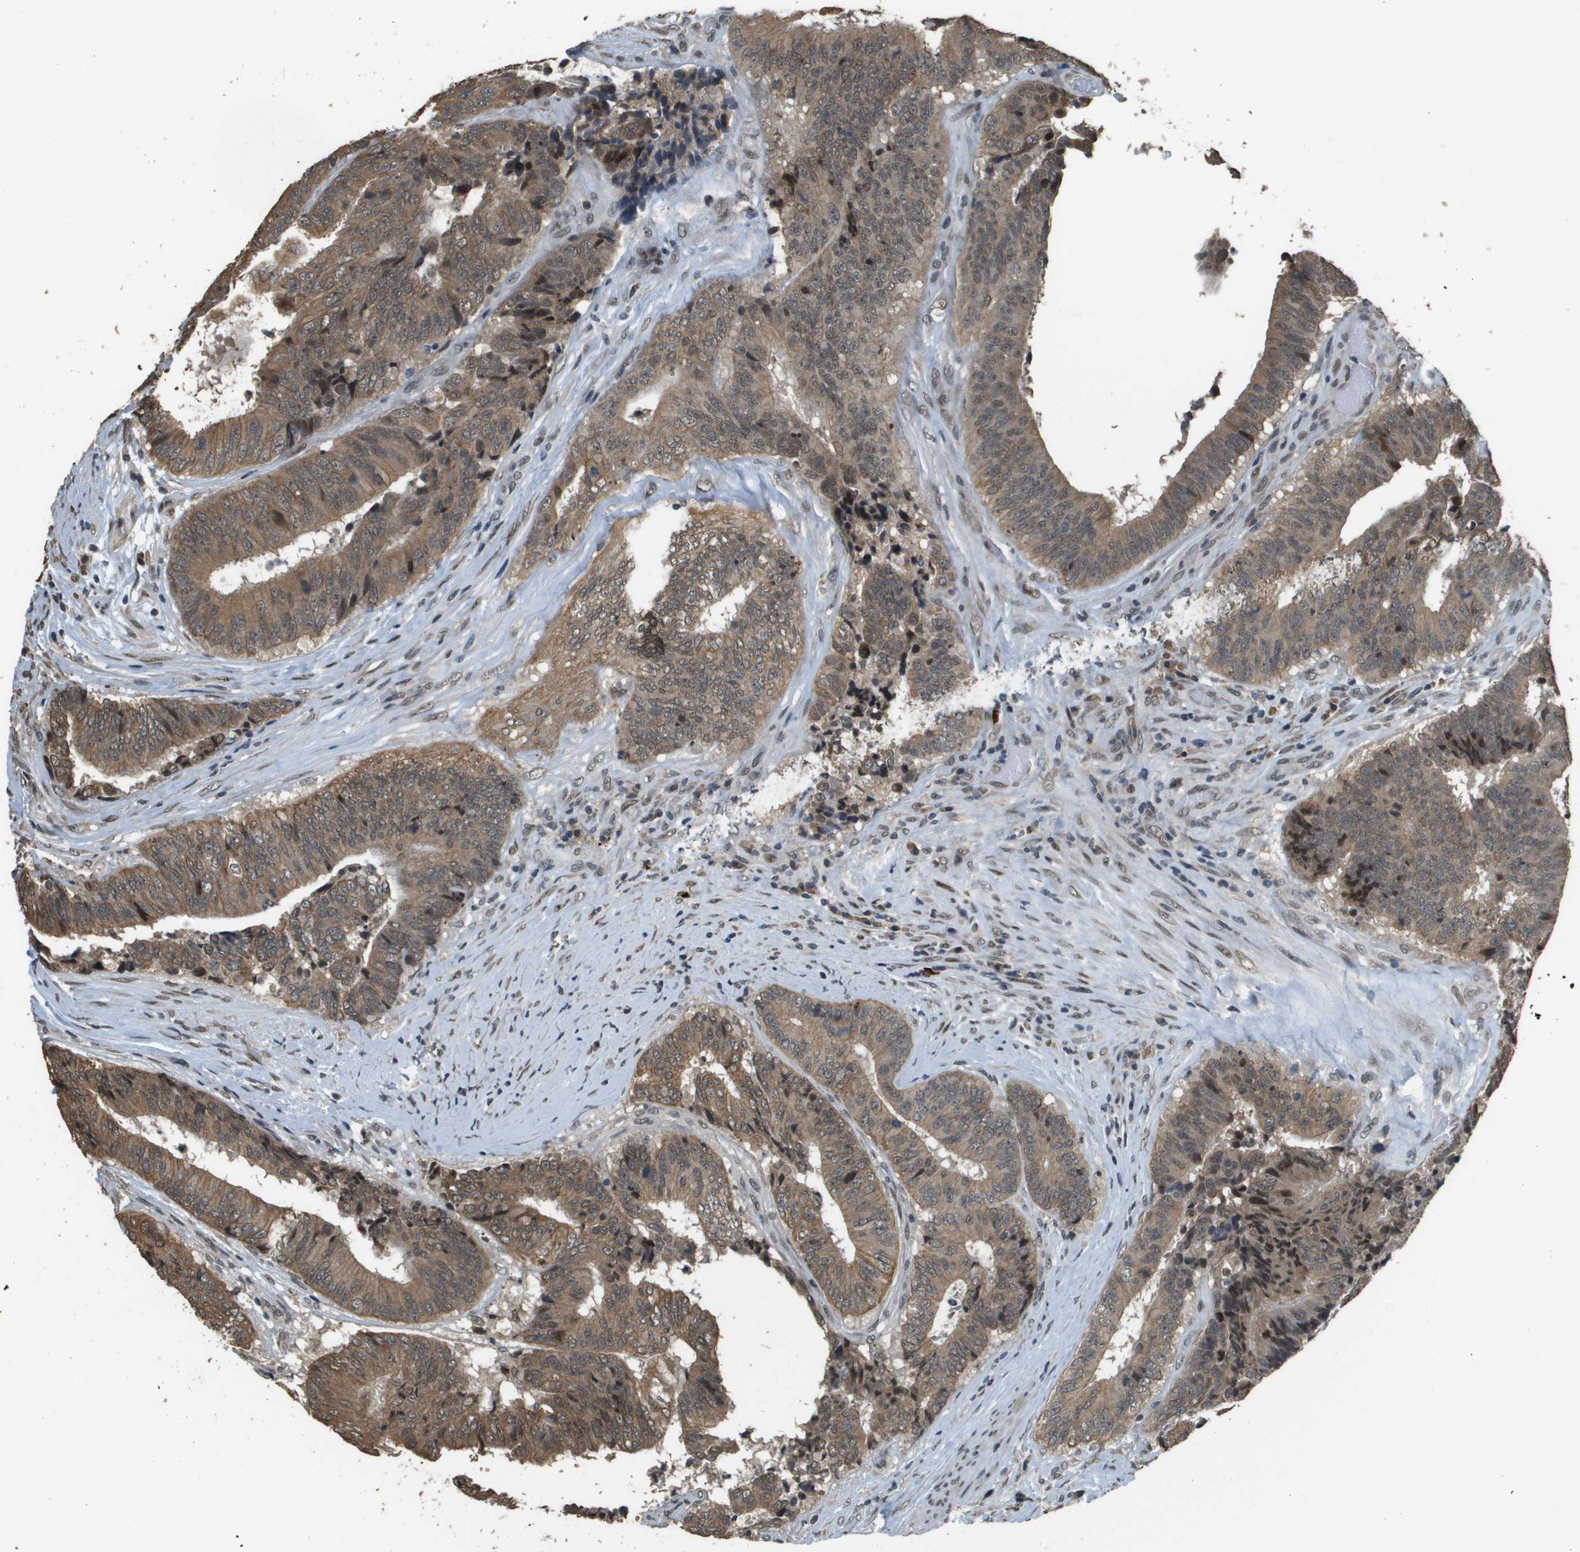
{"staining": {"intensity": "moderate", "quantity": ">75%", "location": "cytoplasmic/membranous"}, "tissue": "colorectal cancer", "cell_type": "Tumor cells", "image_type": "cancer", "snomed": [{"axis": "morphology", "description": "Adenocarcinoma, NOS"}, {"axis": "topography", "description": "Rectum"}], "caption": "This photomicrograph displays colorectal adenocarcinoma stained with IHC to label a protein in brown. The cytoplasmic/membranous of tumor cells show moderate positivity for the protein. Nuclei are counter-stained blue.", "gene": "FANCC", "patient": {"sex": "male", "age": 72}}